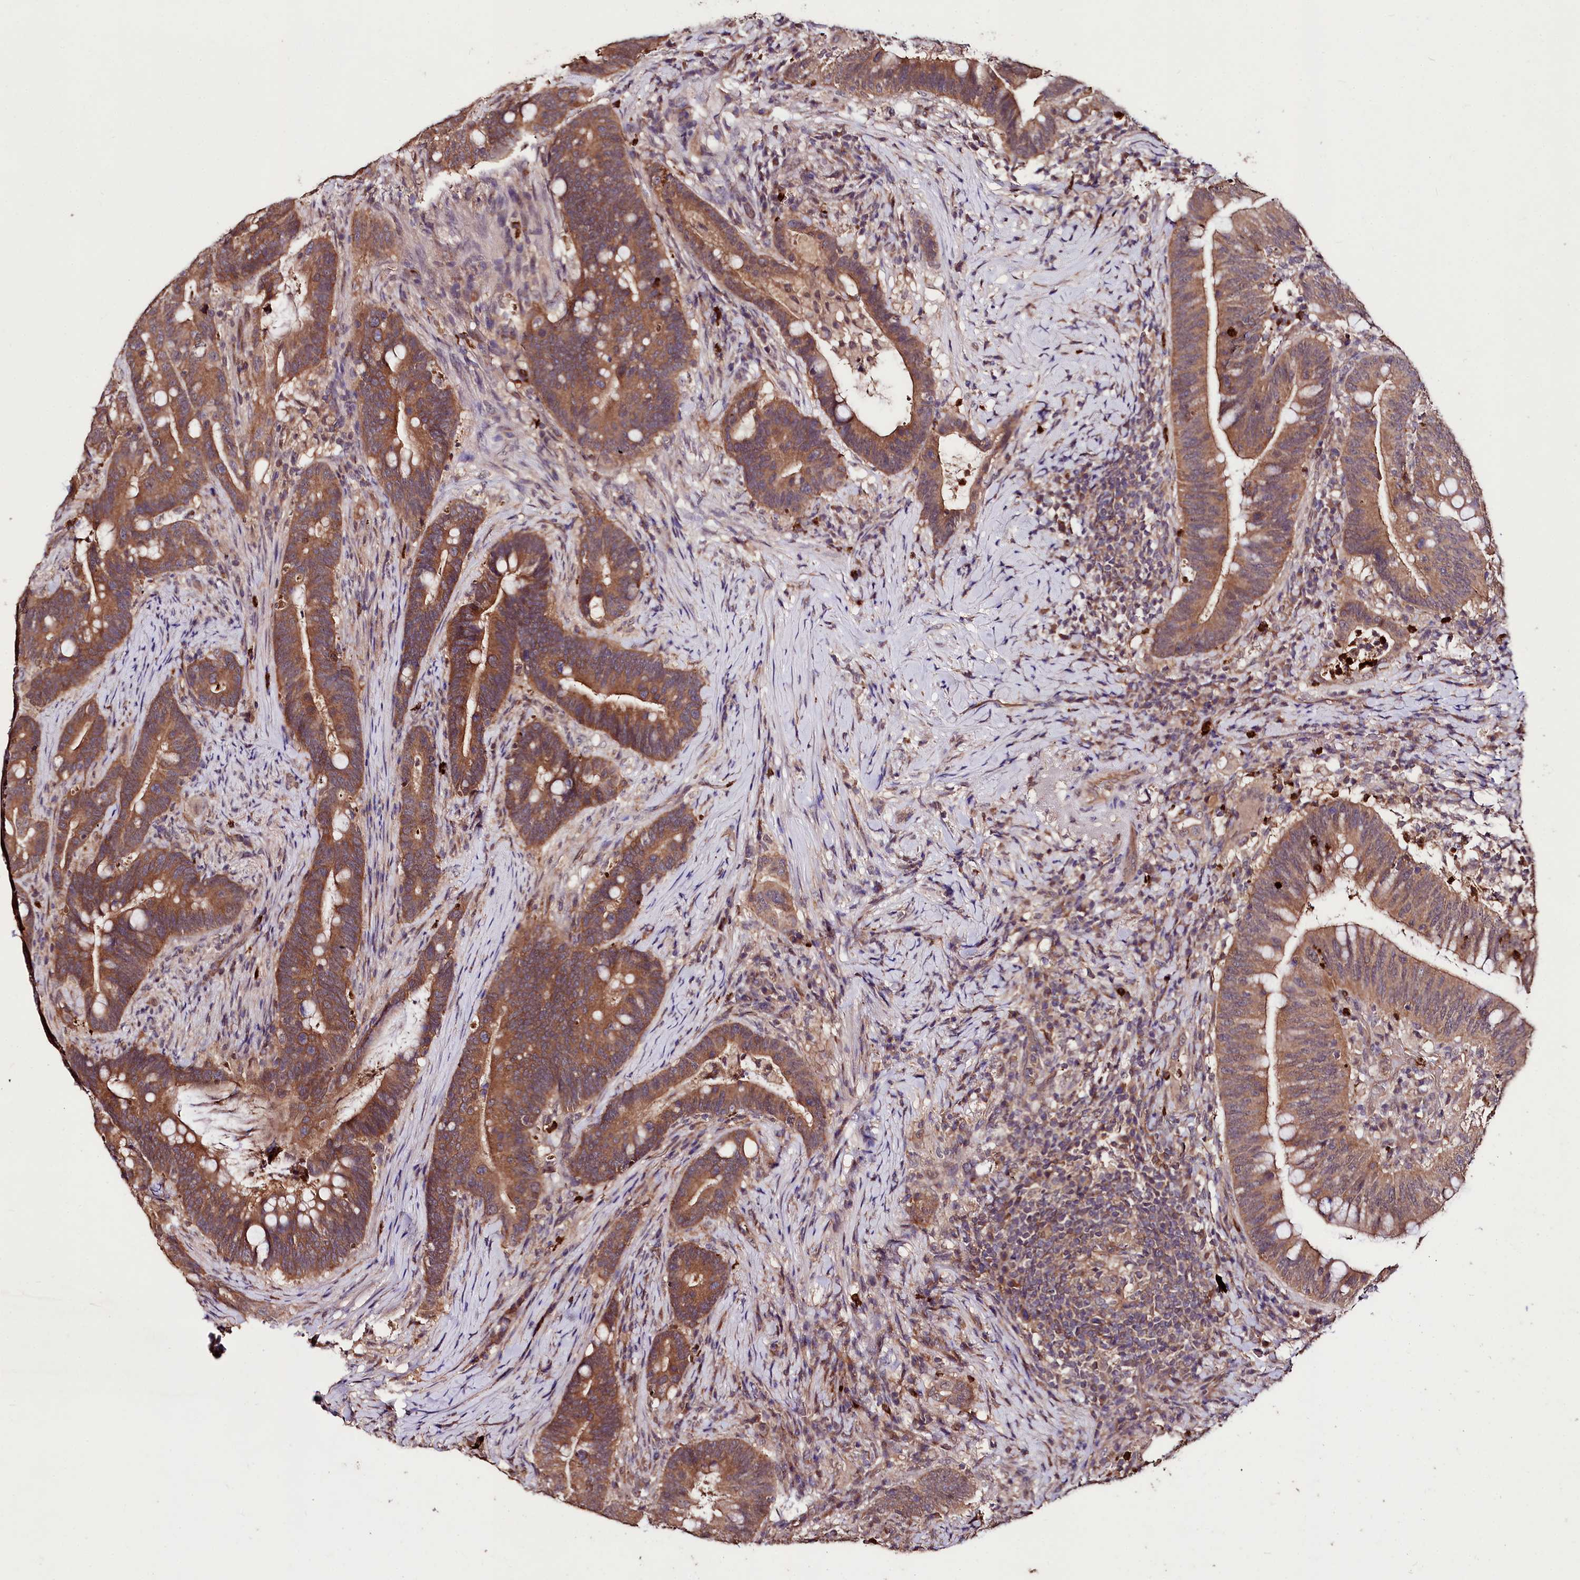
{"staining": {"intensity": "moderate", "quantity": ">75%", "location": "cytoplasmic/membranous"}, "tissue": "colorectal cancer", "cell_type": "Tumor cells", "image_type": "cancer", "snomed": [{"axis": "morphology", "description": "Adenocarcinoma, NOS"}, {"axis": "topography", "description": "Colon"}], "caption": "Colorectal cancer (adenocarcinoma) was stained to show a protein in brown. There is medium levels of moderate cytoplasmic/membranous positivity in about >75% of tumor cells.", "gene": "KLRB1", "patient": {"sex": "female", "age": 66}}